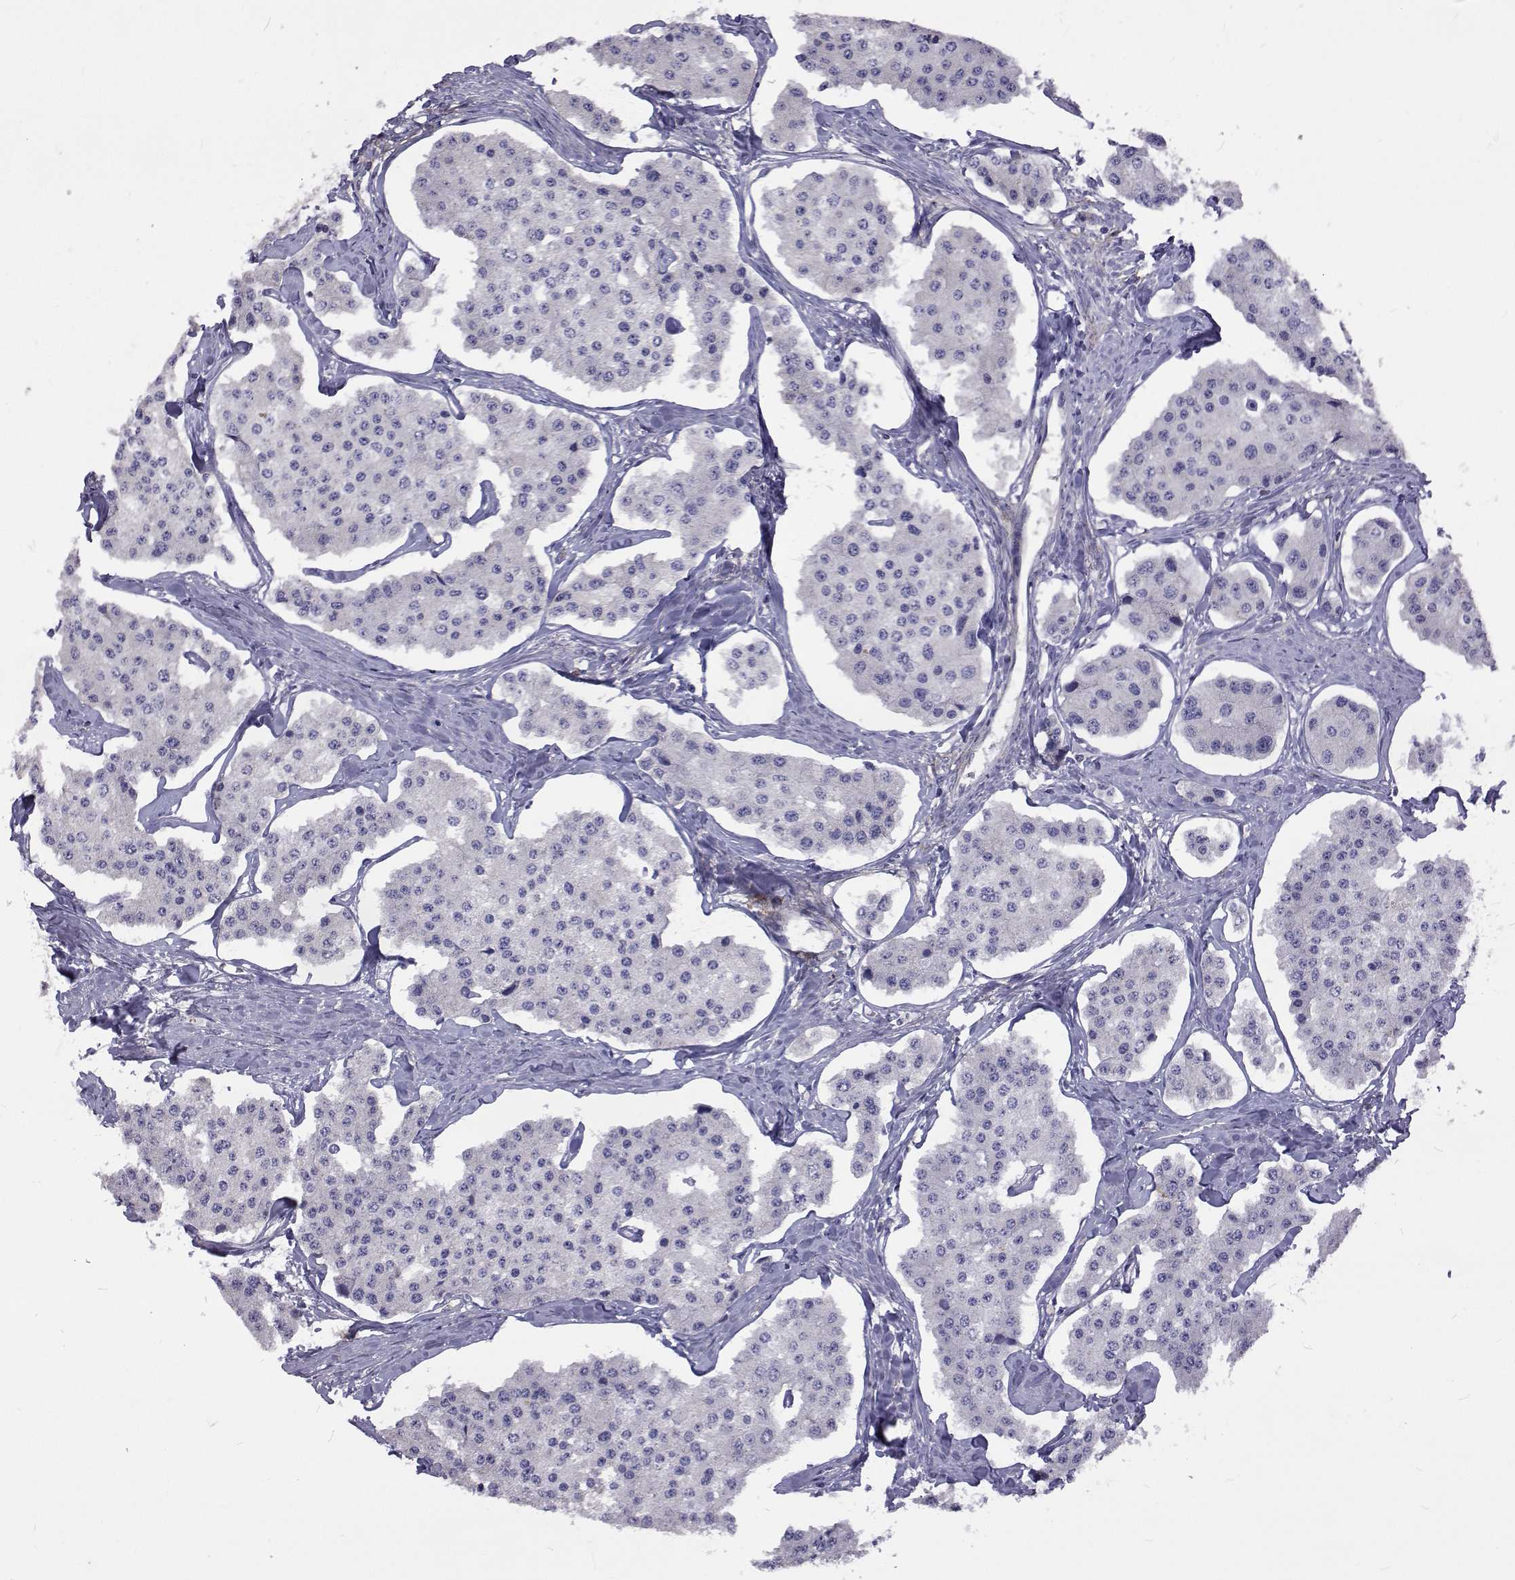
{"staining": {"intensity": "negative", "quantity": "none", "location": "none"}, "tissue": "carcinoid", "cell_type": "Tumor cells", "image_type": "cancer", "snomed": [{"axis": "morphology", "description": "Carcinoid, malignant, NOS"}, {"axis": "topography", "description": "Small intestine"}], "caption": "Carcinoid was stained to show a protein in brown. There is no significant expression in tumor cells.", "gene": "NPR3", "patient": {"sex": "female", "age": 65}}